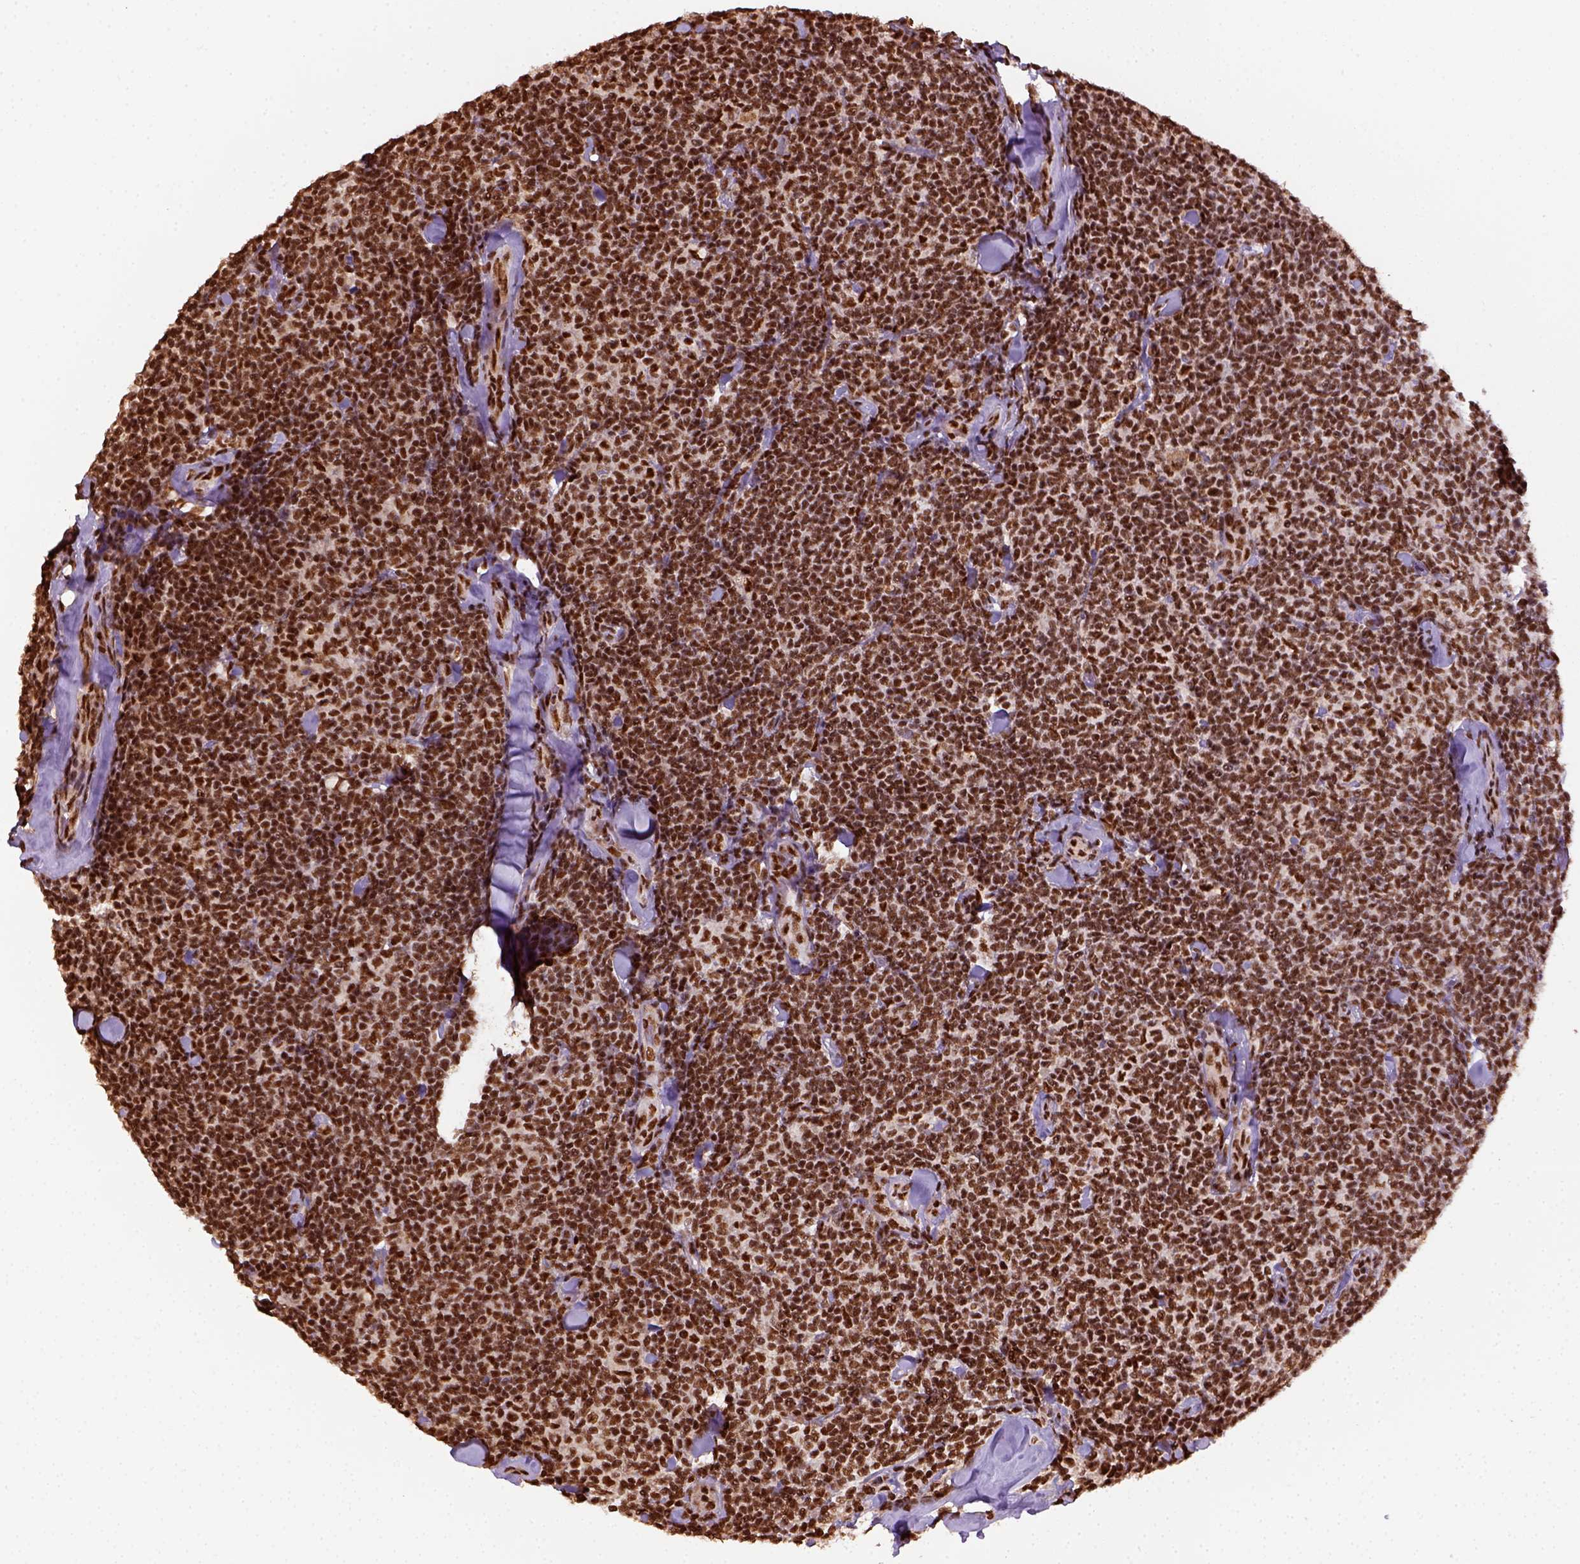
{"staining": {"intensity": "strong", "quantity": ">75%", "location": "nuclear"}, "tissue": "lymphoma", "cell_type": "Tumor cells", "image_type": "cancer", "snomed": [{"axis": "morphology", "description": "Malignant lymphoma, non-Hodgkin's type, Low grade"}, {"axis": "topography", "description": "Lymph node"}], "caption": "An image of lymphoma stained for a protein exhibits strong nuclear brown staining in tumor cells.", "gene": "CCAR1", "patient": {"sex": "female", "age": 56}}